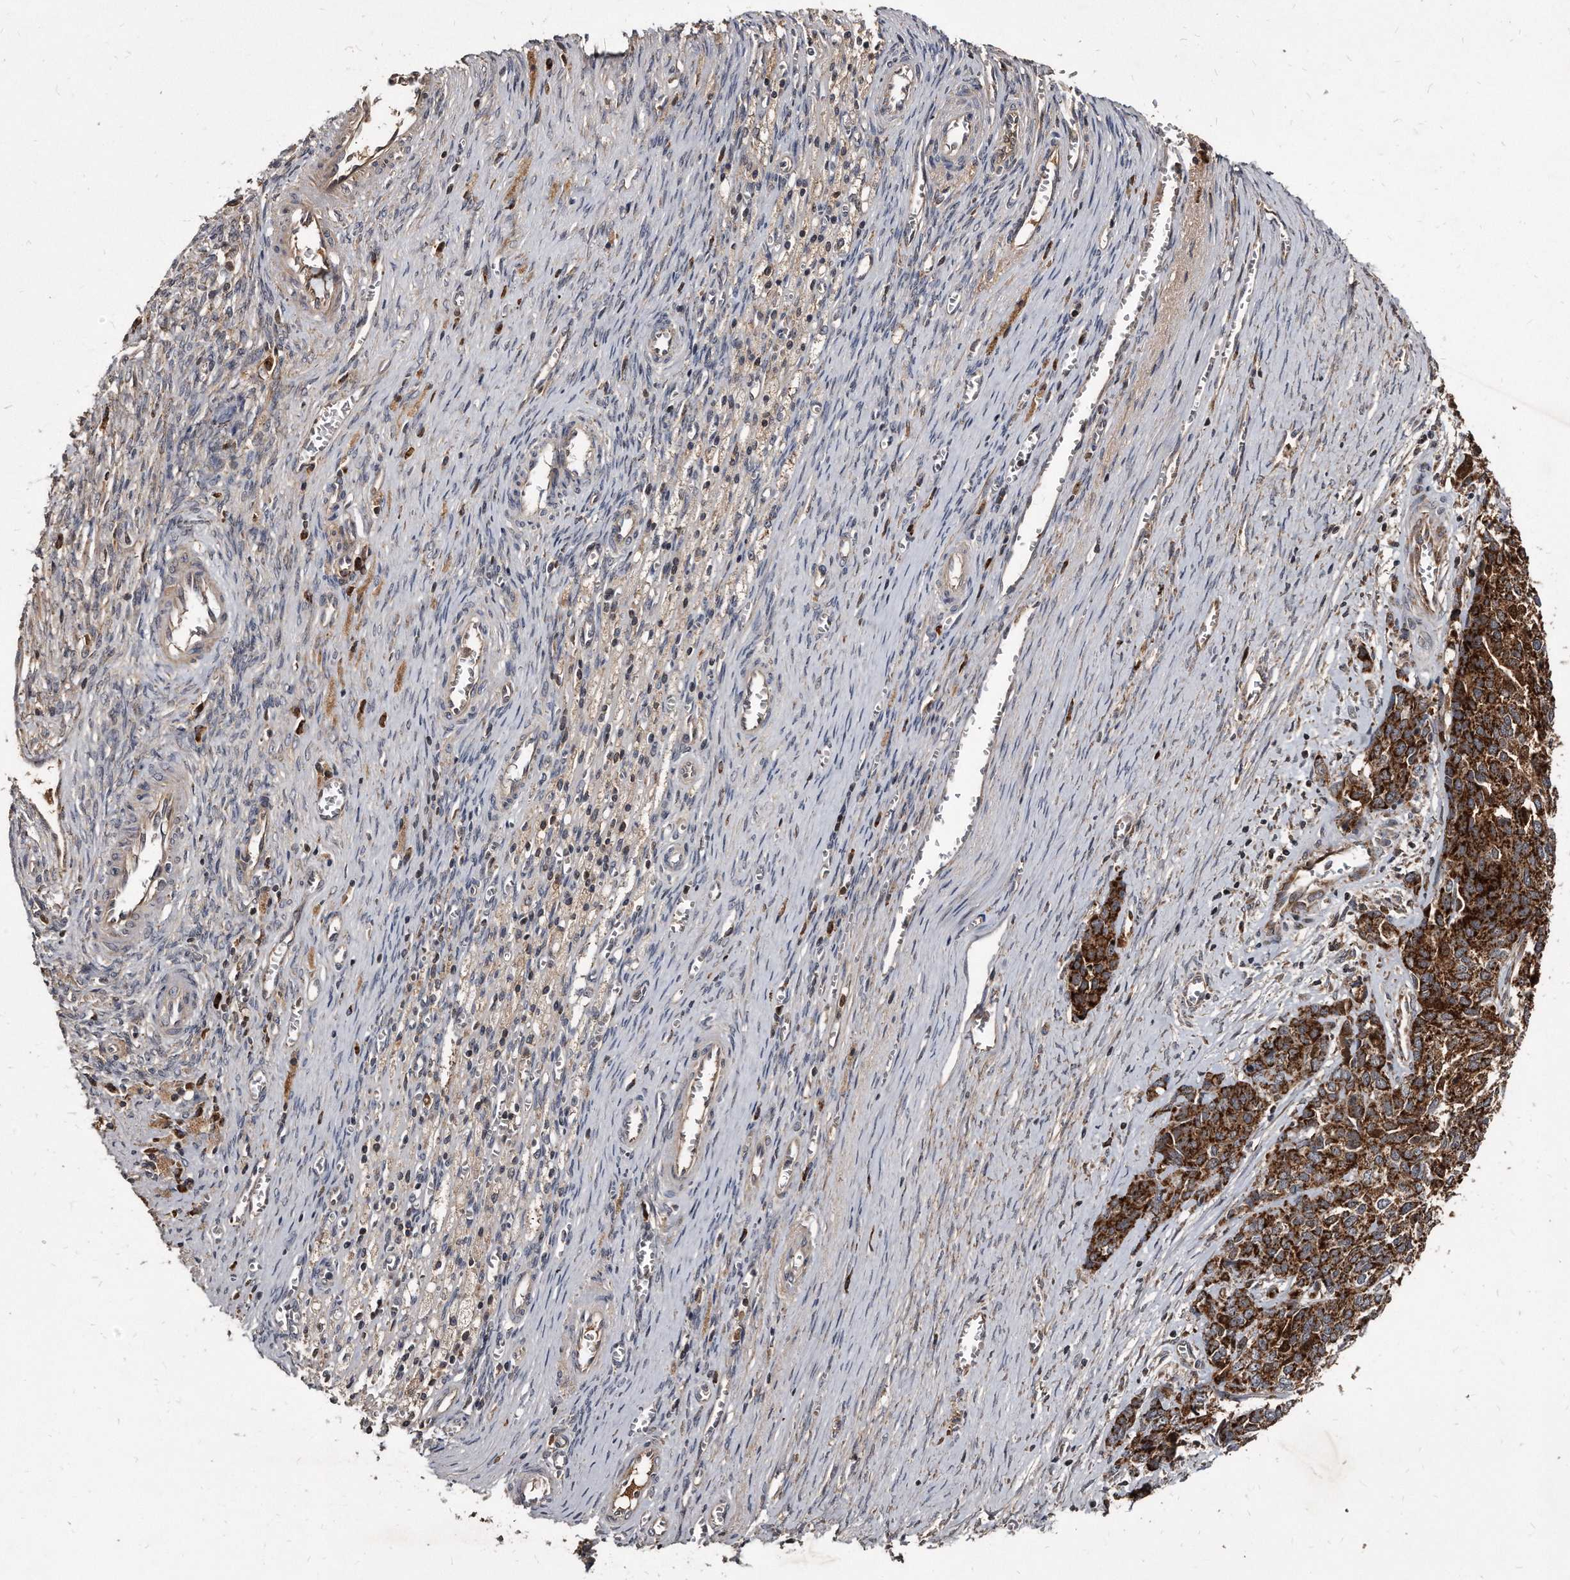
{"staining": {"intensity": "strong", "quantity": ">75%", "location": "cytoplasmic/membranous"}, "tissue": "ovarian cancer", "cell_type": "Tumor cells", "image_type": "cancer", "snomed": [{"axis": "morphology", "description": "Cystadenocarcinoma, serous, NOS"}, {"axis": "topography", "description": "Ovary"}], "caption": "Immunohistochemistry (IHC) histopathology image of human ovarian cancer (serous cystadenocarcinoma) stained for a protein (brown), which displays high levels of strong cytoplasmic/membranous expression in approximately >75% of tumor cells.", "gene": "FAM136A", "patient": {"sex": "female", "age": 44}}